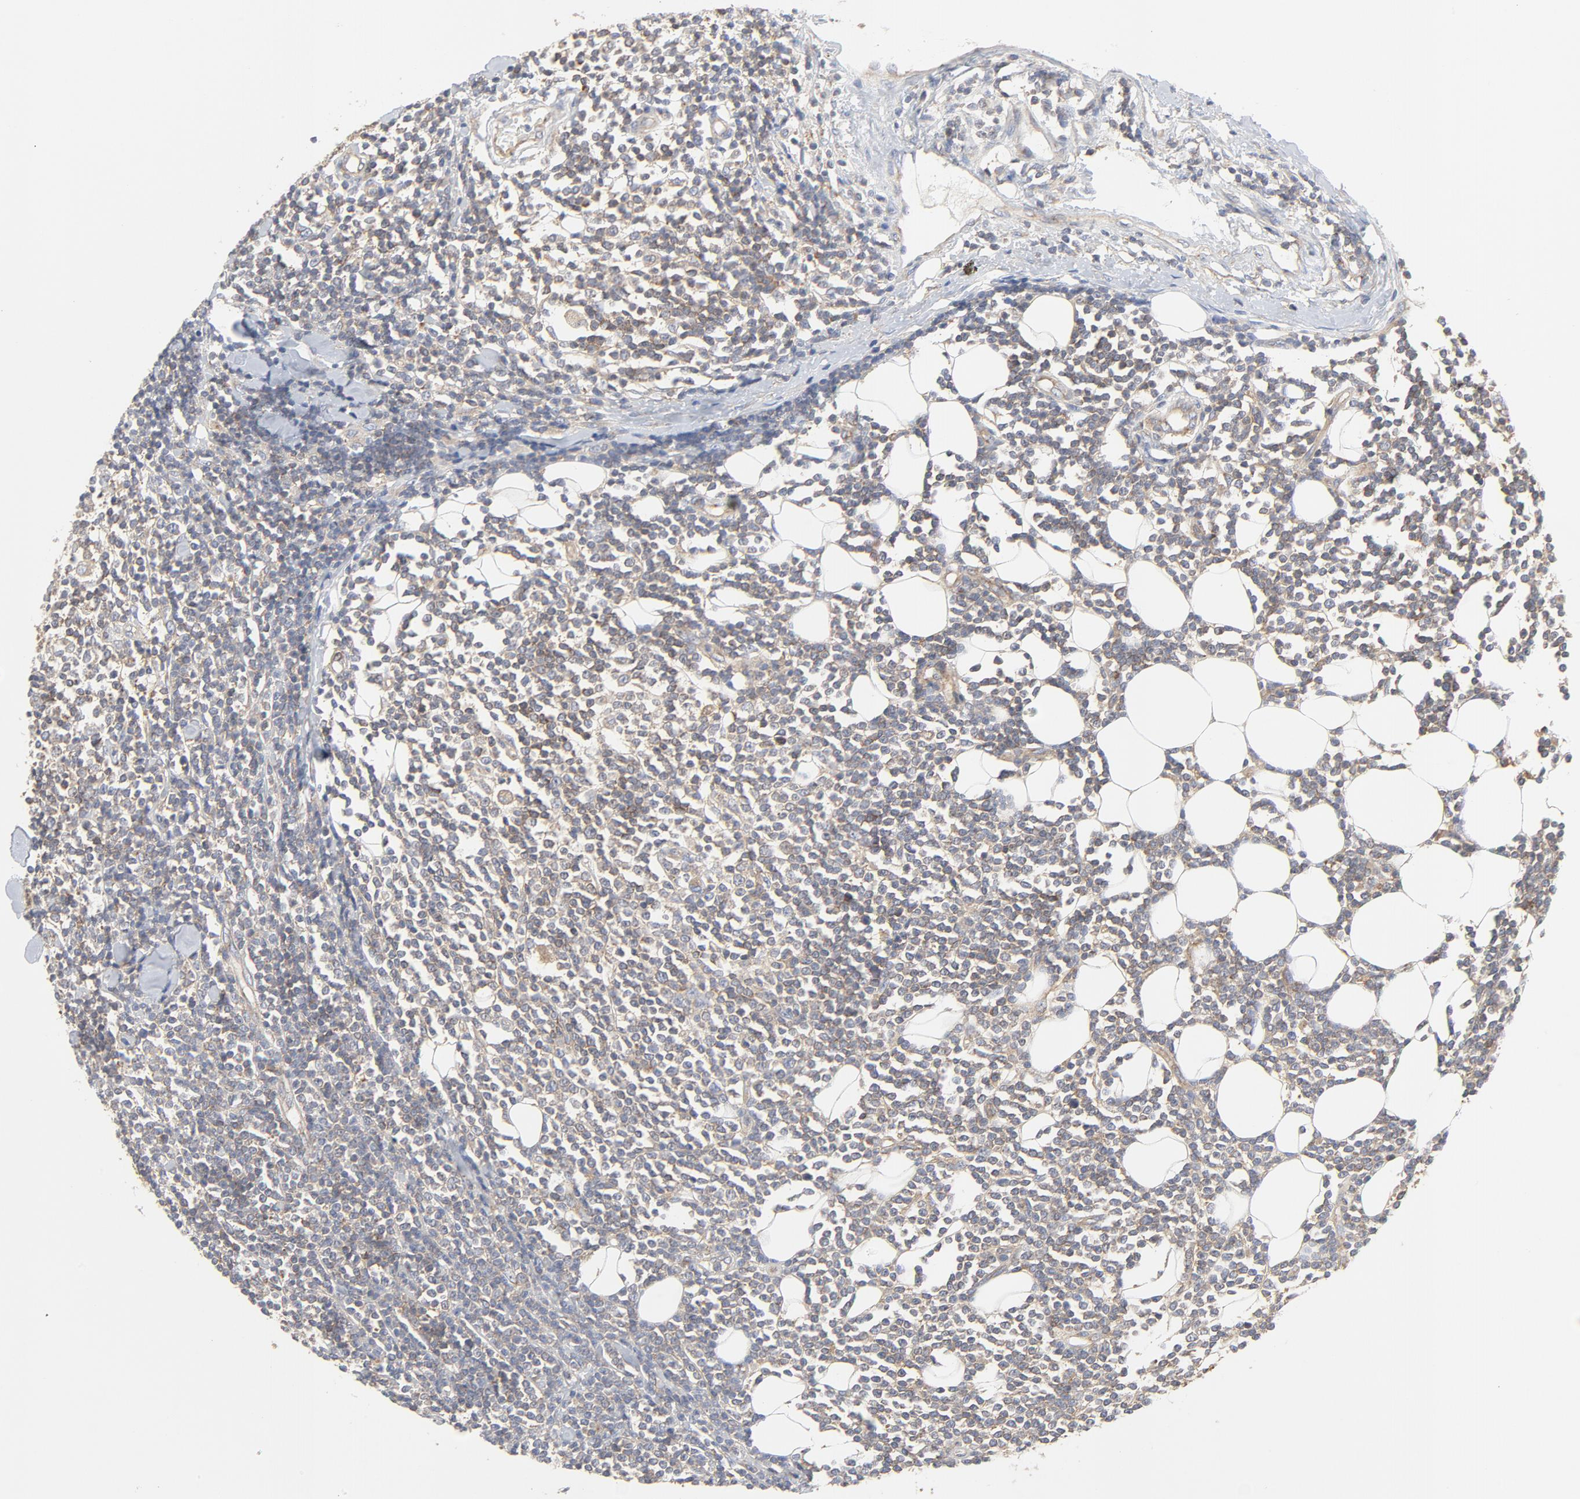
{"staining": {"intensity": "weak", "quantity": "<25%", "location": "cytoplasmic/membranous"}, "tissue": "lymphoma", "cell_type": "Tumor cells", "image_type": "cancer", "snomed": [{"axis": "morphology", "description": "Malignant lymphoma, non-Hodgkin's type, Low grade"}, {"axis": "topography", "description": "Soft tissue"}], "caption": "Immunohistochemistry histopathology image of low-grade malignant lymphoma, non-Hodgkin's type stained for a protein (brown), which reveals no expression in tumor cells.", "gene": "RABEP1", "patient": {"sex": "male", "age": 92}}